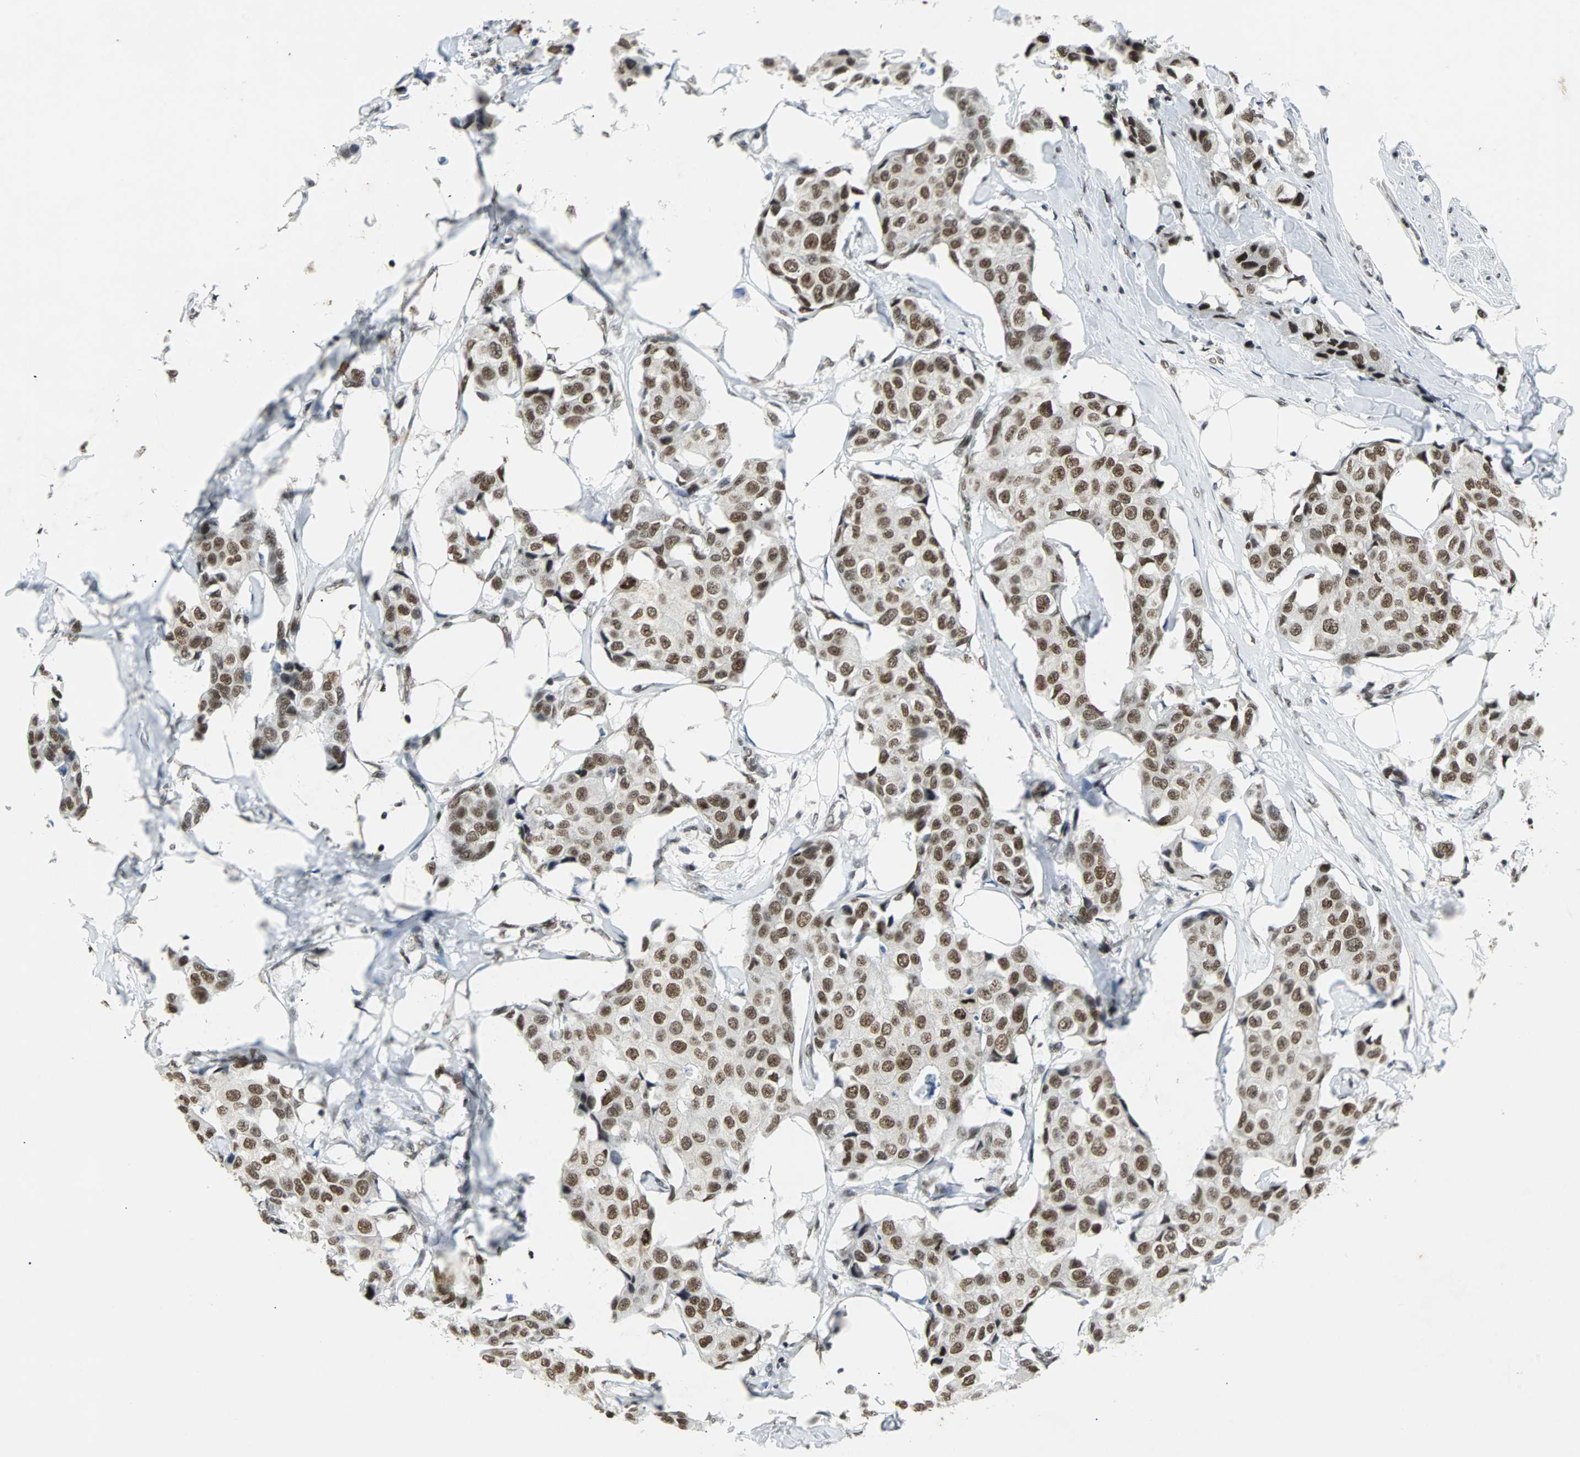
{"staining": {"intensity": "moderate", "quantity": ">75%", "location": "nuclear"}, "tissue": "breast cancer", "cell_type": "Tumor cells", "image_type": "cancer", "snomed": [{"axis": "morphology", "description": "Duct carcinoma"}, {"axis": "topography", "description": "Breast"}], "caption": "IHC of human breast invasive ductal carcinoma displays medium levels of moderate nuclear staining in about >75% of tumor cells. (Brightfield microscopy of DAB IHC at high magnification).", "gene": "GATAD2A", "patient": {"sex": "female", "age": 80}}